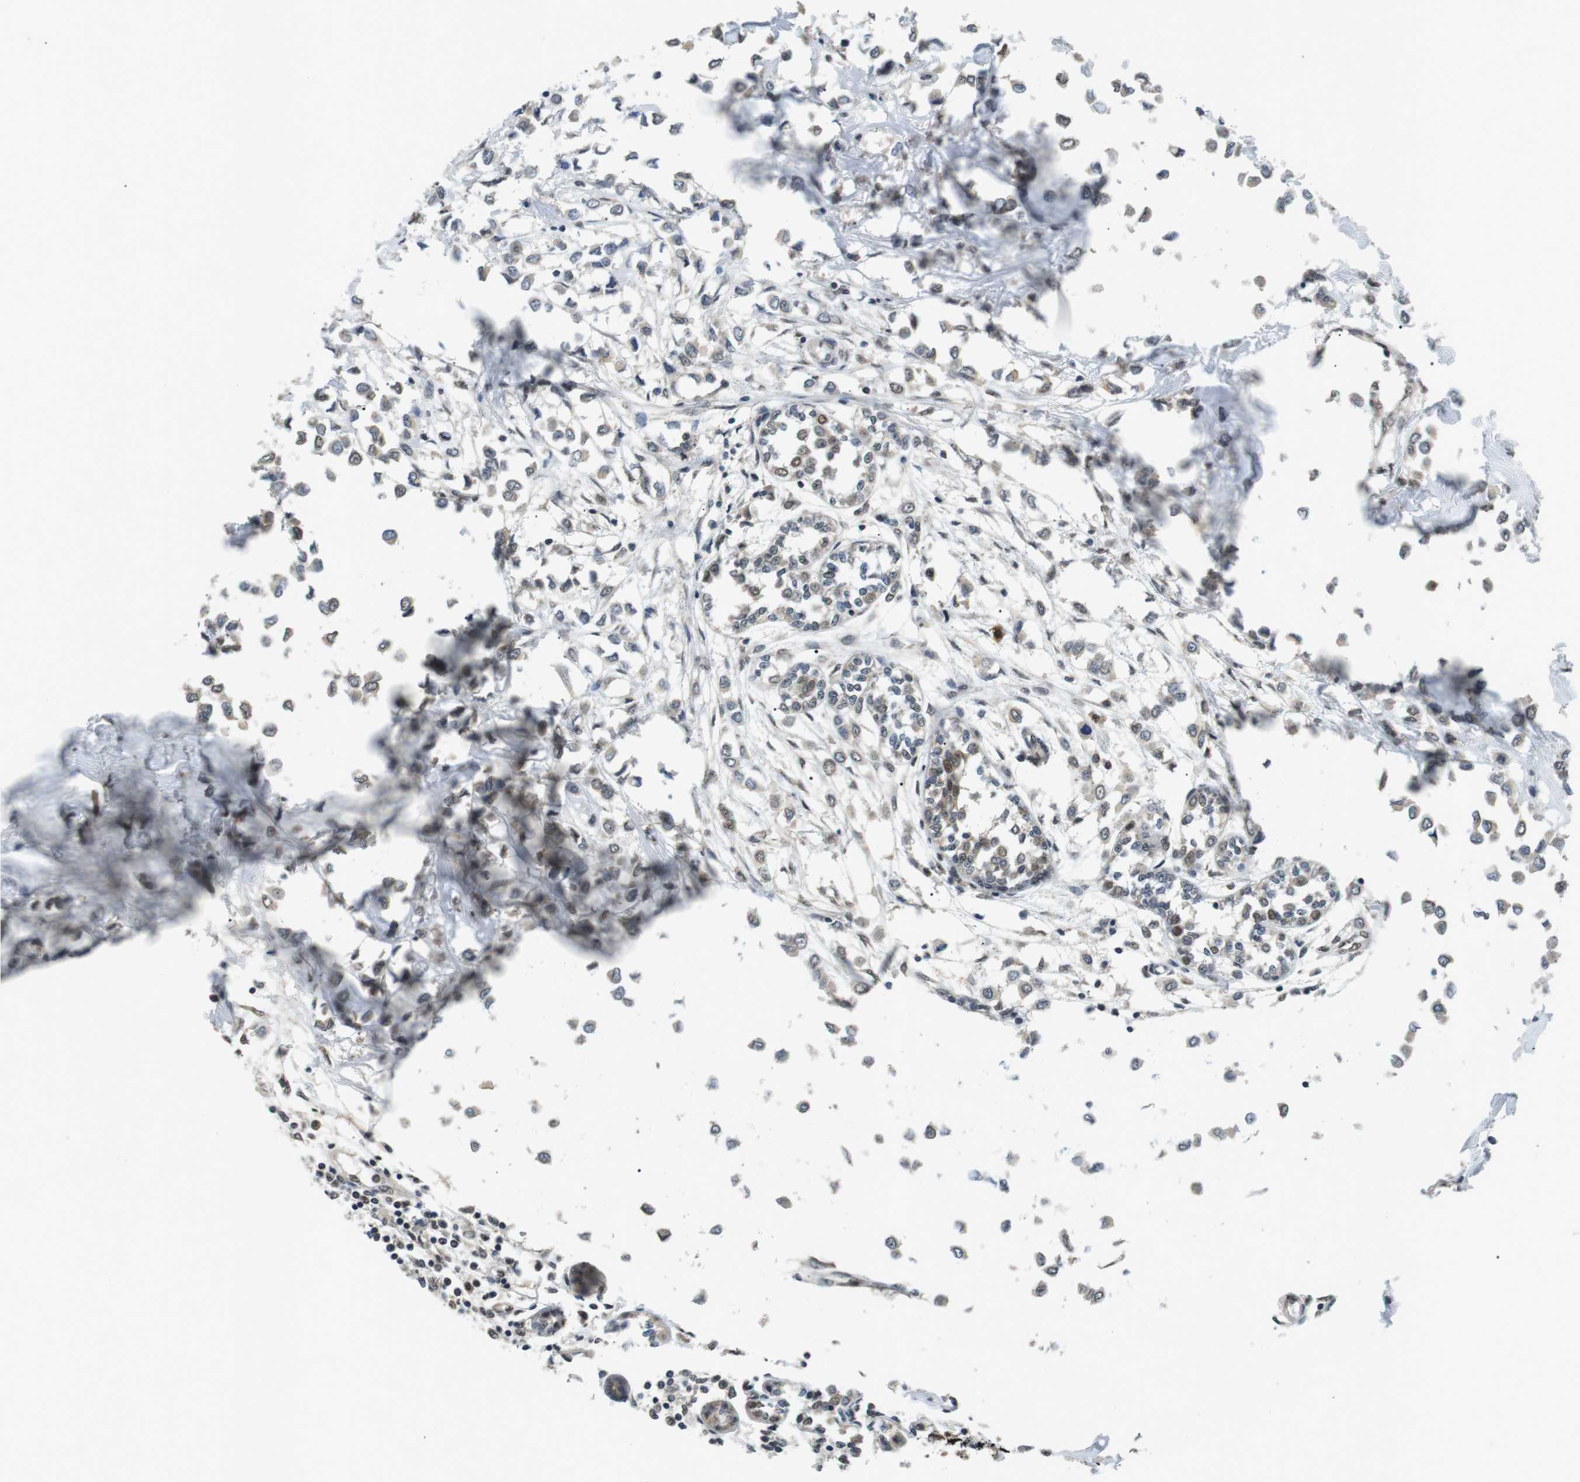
{"staining": {"intensity": "weak", "quantity": "<25%", "location": "cytoplasmic/membranous,nuclear"}, "tissue": "breast cancer", "cell_type": "Tumor cells", "image_type": "cancer", "snomed": [{"axis": "morphology", "description": "Lobular carcinoma"}, {"axis": "topography", "description": "Breast"}], "caption": "This is an IHC micrograph of breast cancer. There is no expression in tumor cells.", "gene": "ORAI3", "patient": {"sex": "female", "age": 51}}